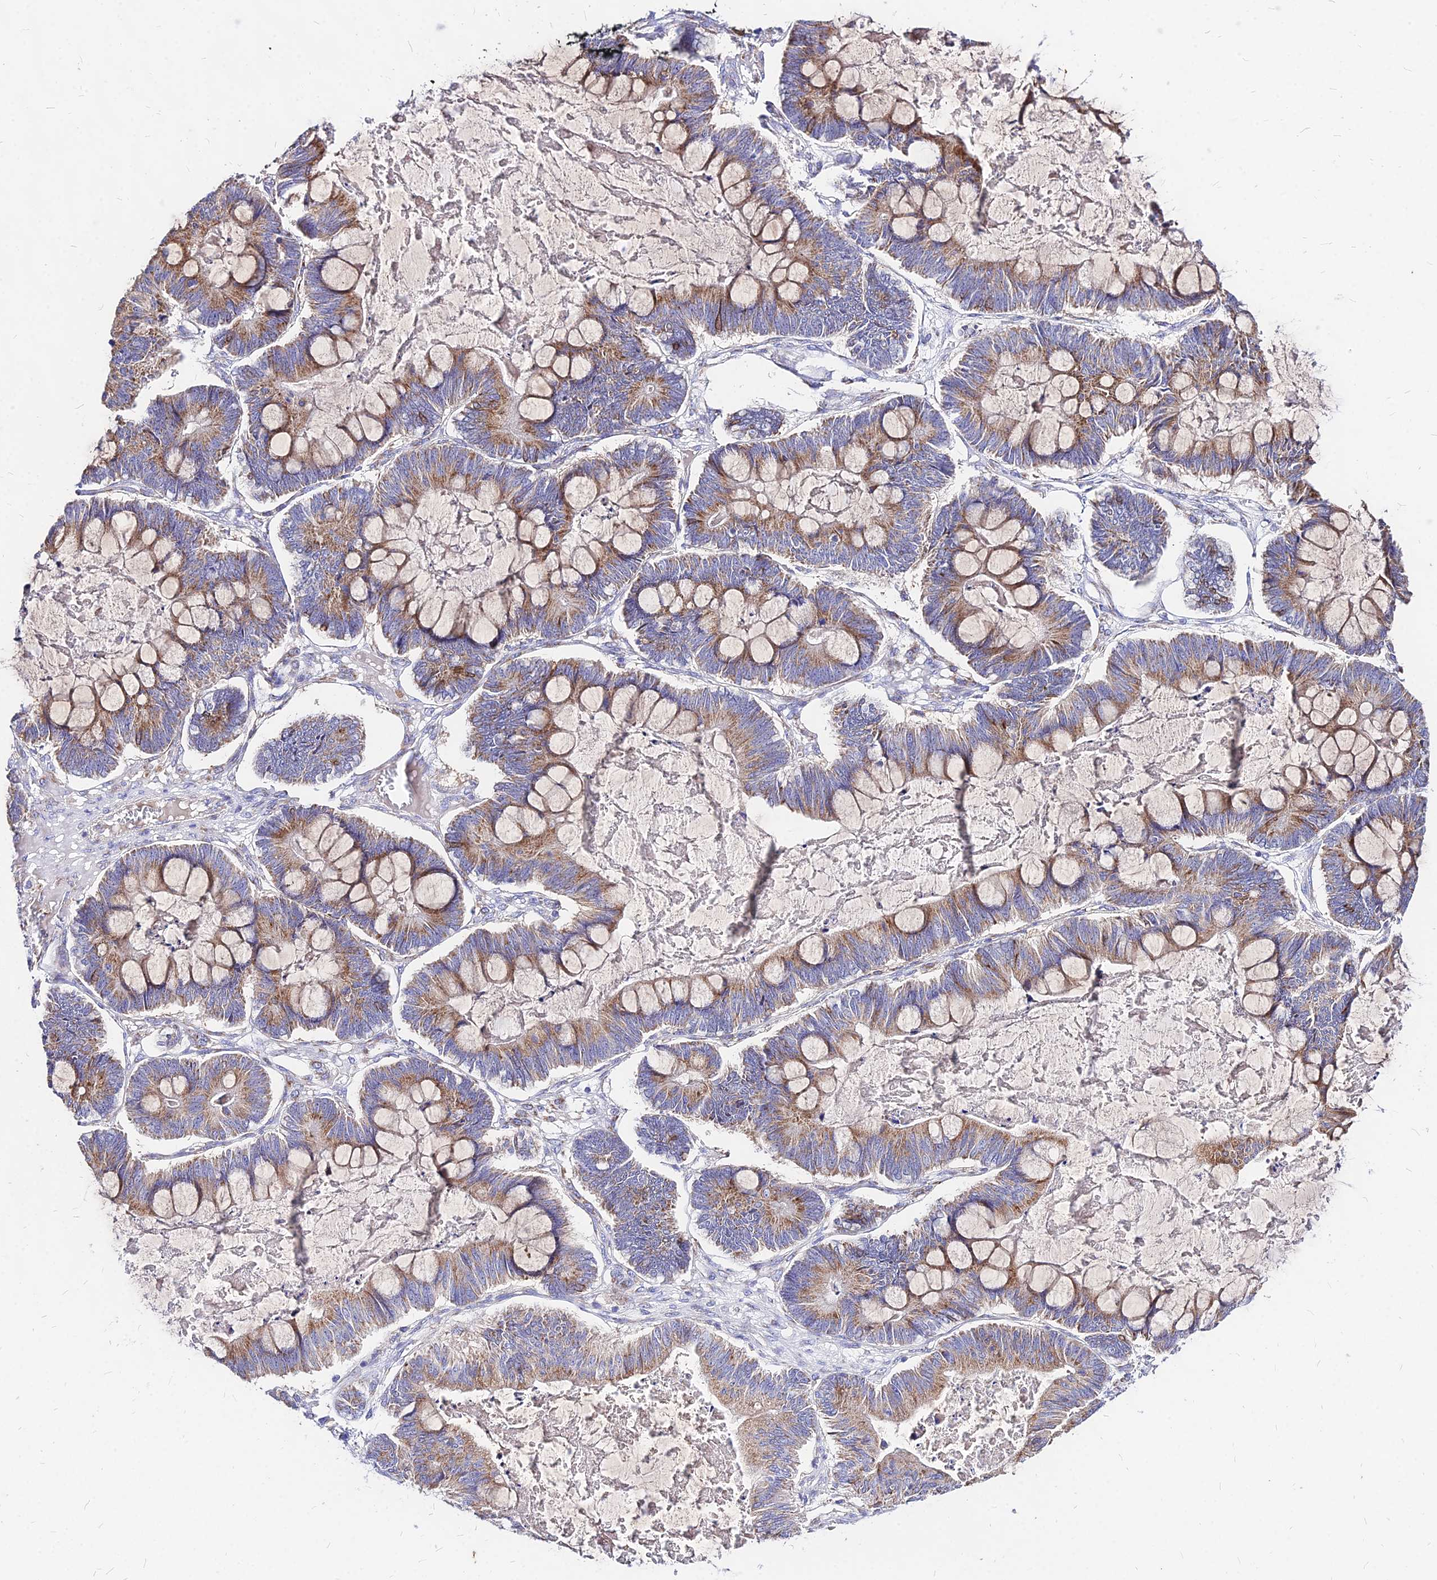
{"staining": {"intensity": "moderate", "quantity": ">75%", "location": "cytoplasmic/membranous"}, "tissue": "ovarian cancer", "cell_type": "Tumor cells", "image_type": "cancer", "snomed": [{"axis": "morphology", "description": "Cystadenocarcinoma, mucinous, NOS"}, {"axis": "topography", "description": "Ovary"}], "caption": "Ovarian cancer stained with immunohistochemistry reveals moderate cytoplasmic/membranous positivity in about >75% of tumor cells. The staining is performed using DAB (3,3'-diaminobenzidine) brown chromogen to label protein expression. The nuclei are counter-stained blue using hematoxylin.", "gene": "MRPL3", "patient": {"sex": "female", "age": 61}}